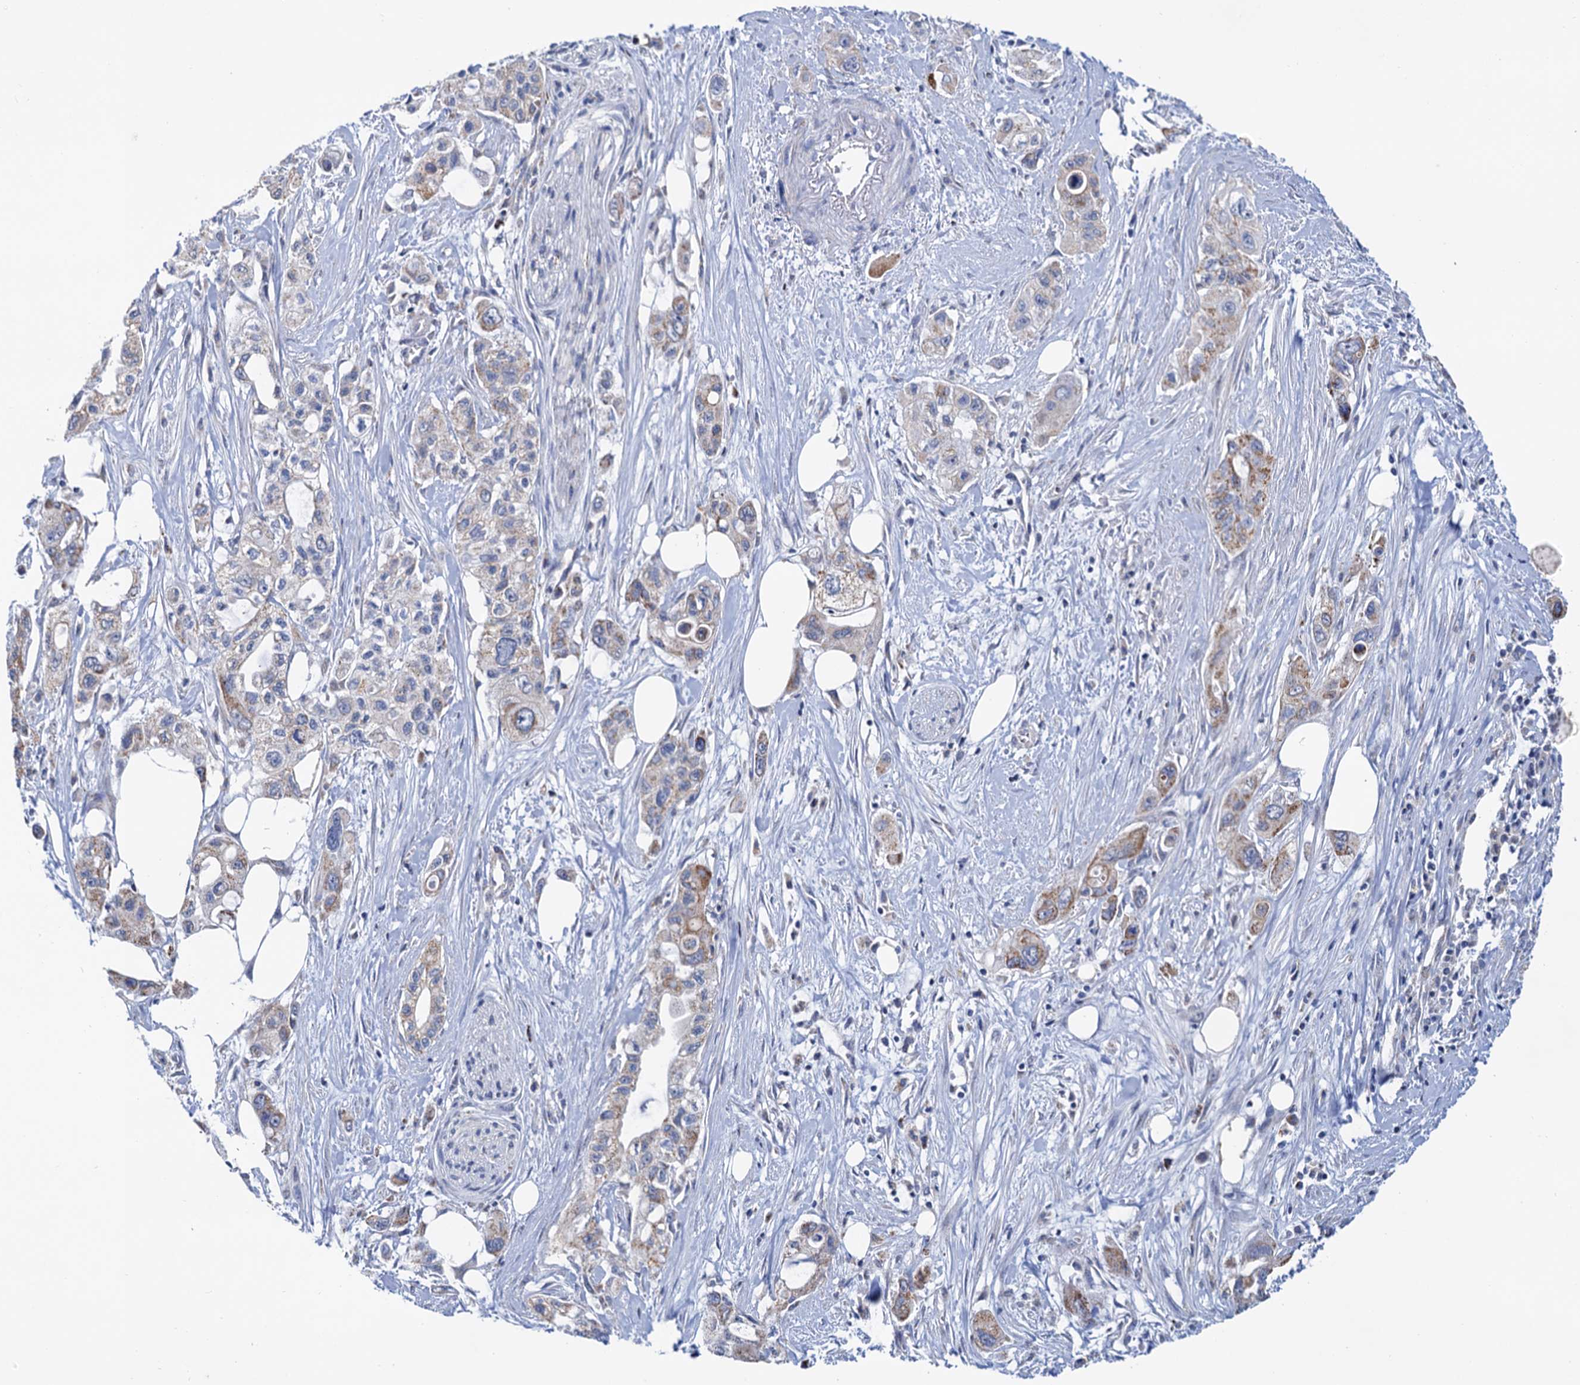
{"staining": {"intensity": "moderate", "quantity": "<25%", "location": "cytoplasmic/membranous"}, "tissue": "pancreatic cancer", "cell_type": "Tumor cells", "image_type": "cancer", "snomed": [{"axis": "morphology", "description": "Adenocarcinoma, NOS"}, {"axis": "topography", "description": "Pancreas"}], "caption": "DAB immunohistochemical staining of human pancreatic cancer shows moderate cytoplasmic/membranous protein staining in approximately <25% of tumor cells.", "gene": "C2CD3", "patient": {"sex": "male", "age": 75}}